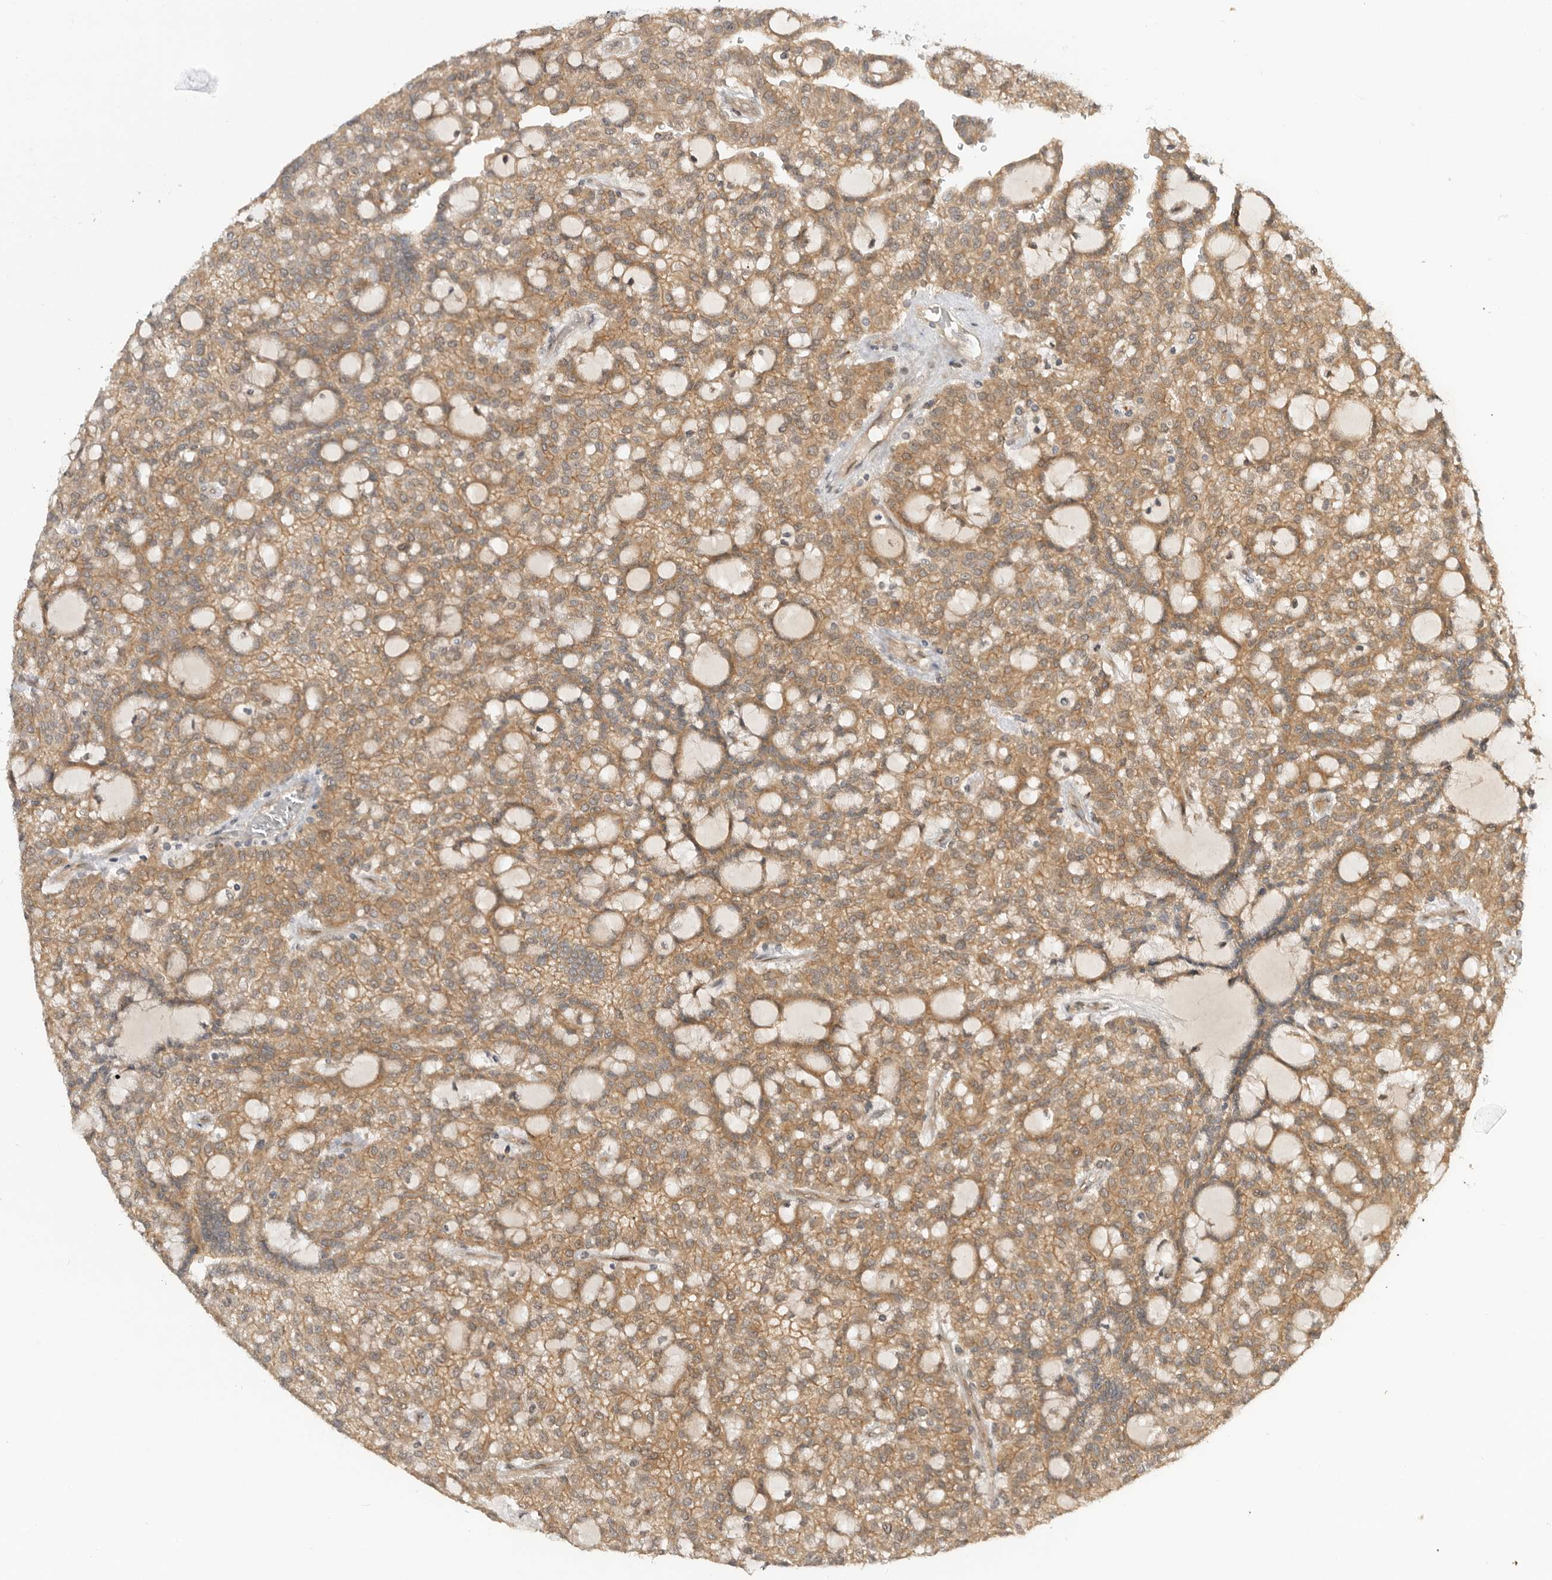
{"staining": {"intensity": "moderate", "quantity": ">75%", "location": "cytoplasmic/membranous"}, "tissue": "renal cancer", "cell_type": "Tumor cells", "image_type": "cancer", "snomed": [{"axis": "morphology", "description": "Adenocarcinoma, NOS"}, {"axis": "topography", "description": "Kidney"}], "caption": "Renal cancer (adenocarcinoma) stained for a protein (brown) shows moderate cytoplasmic/membranous positive staining in about >75% of tumor cells.", "gene": "DCAF8", "patient": {"sex": "male", "age": 63}}